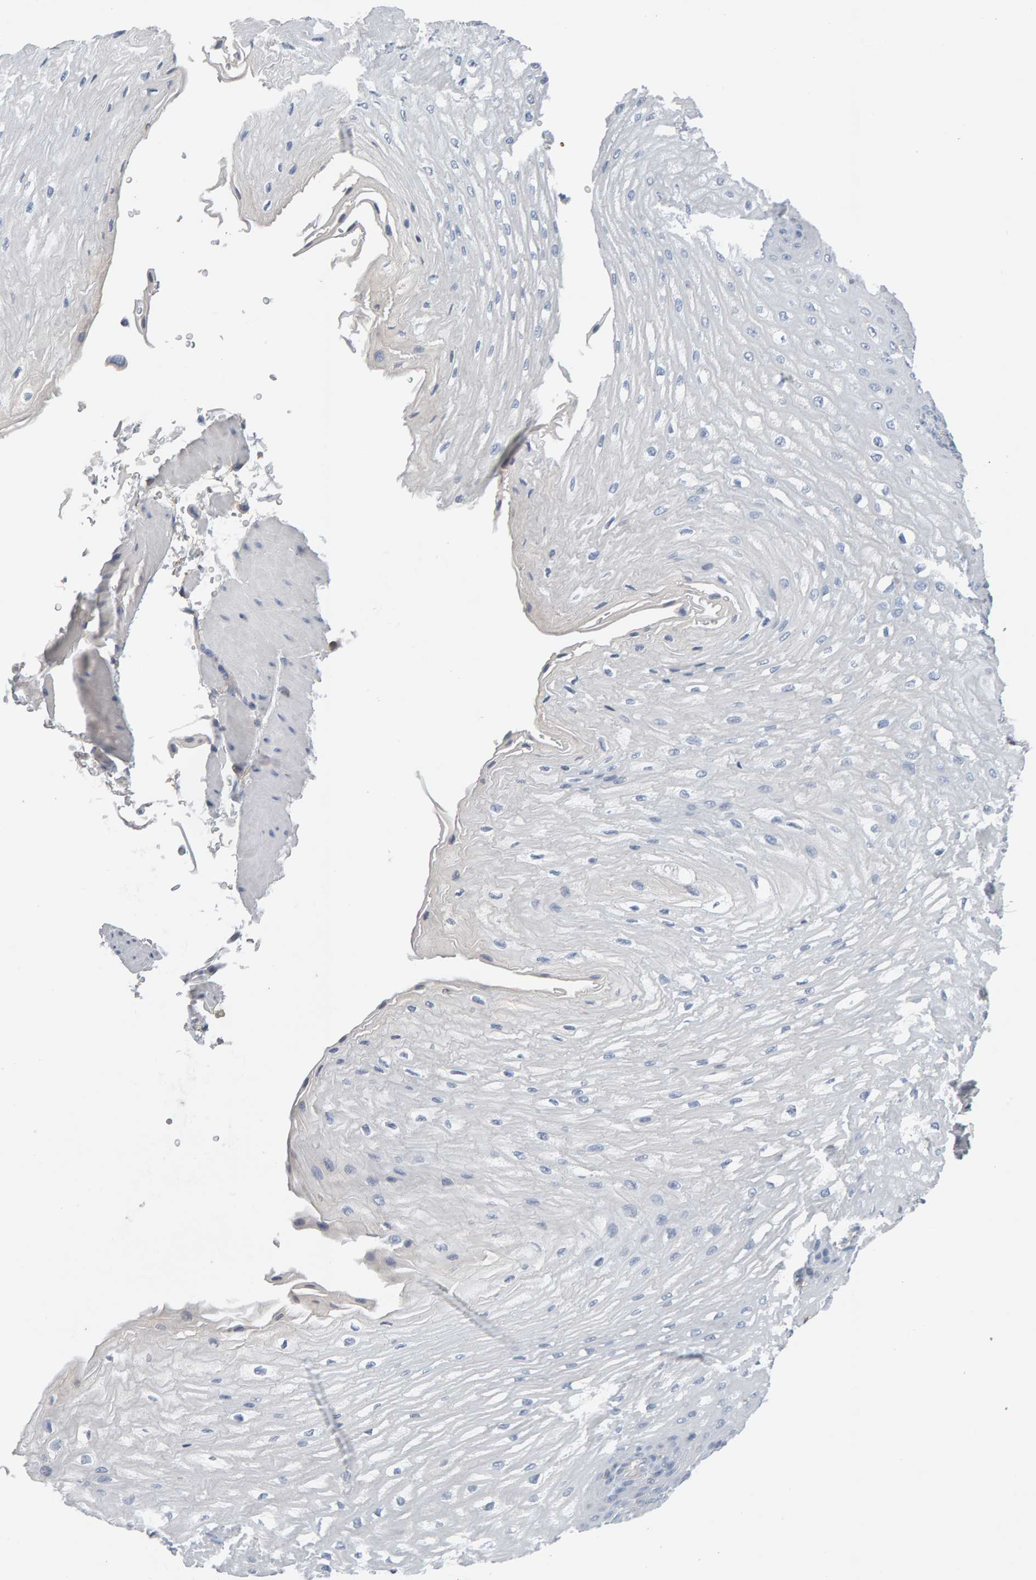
{"staining": {"intensity": "negative", "quantity": "none", "location": "none"}, "tissue": "esophagus", "cell_type": "Squamous epithelial cells", "image_type": "normal", "snomed": [{"axis": "morphology", "description": "Normal tissue, NOS"}, {"axis": "topography", "description": "Esophagus"}], "caption": "IHC micrograph of normal esophagus: esophagus stained with DAB displays no significant protein positivity in squamous epithelial cells. (Brightfield microscopy of DAB (3,3'-diaminobenzidine) immunohistochemistry at high magnification).", "gene": "FYN", "patient": {"sex": "male", "age": 54}}